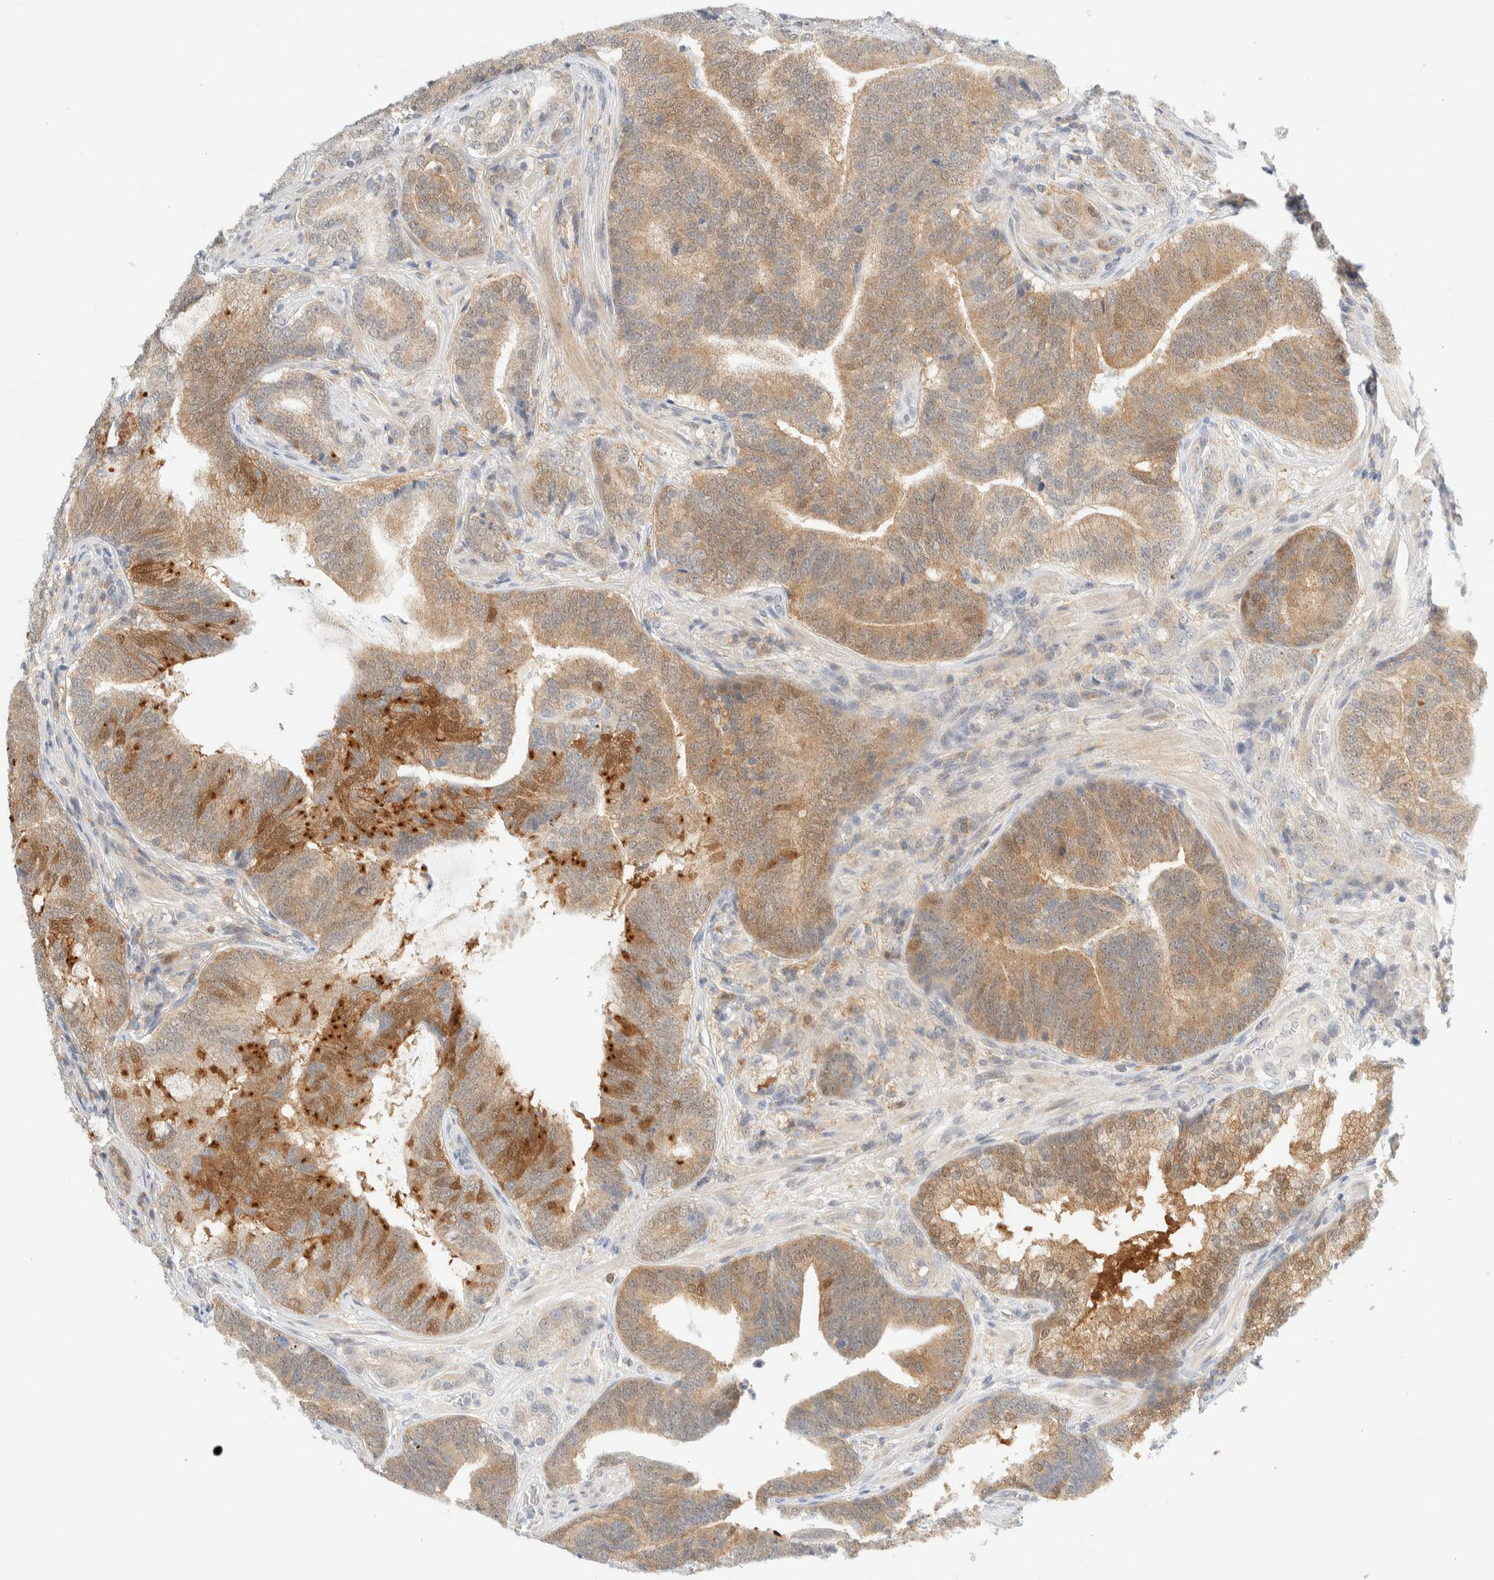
{"staining": {"intensity": "moderate", "quantity": ">75%", "location": "cytoplasmic/membranous"}, "tissue": "prostate cancer", "cell_type": "Tumor cells", "image_type": "cancer", "snomed": [{"axis": "morphology", "description": "Adenocarcinoma, High grade"}, {"axis": "topography", "description": "Prostate"}], "caption": "DAB immunohistochemical staining of prostate cancer demonstrates moderate cytoplasmic/membranous protein positivity in approximately >75% of tumor cells.", "gene": "PCYT2", "patient": {"sex": "male", "age": 55}}